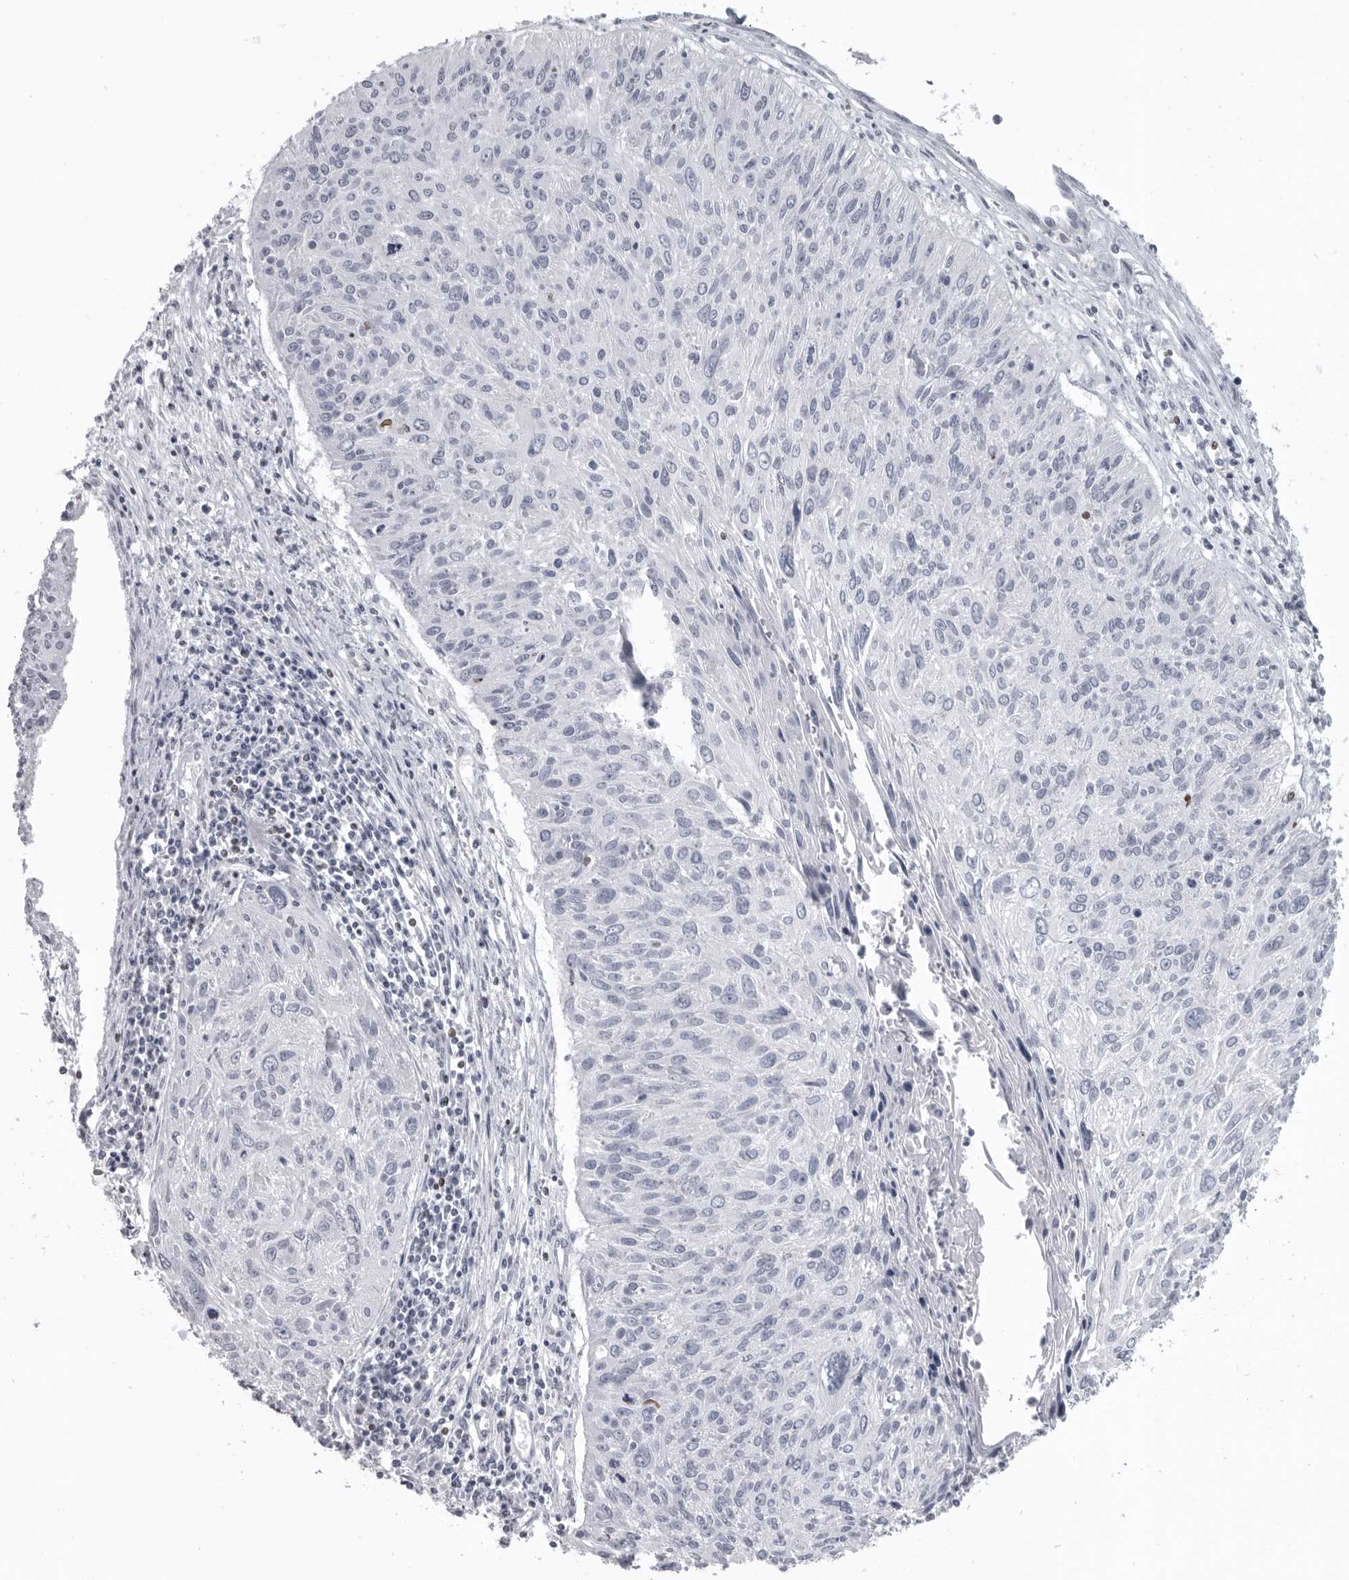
{"staining": {"intensity": "negative", "quantity": "none", "location": "none"}, "tissue": "cervical cancer", "cell_type": "Tumor cells", "image_type": "cancer", "snomed": [{"axis": "morphology", "description": "Squamous cell carcinoma, NOS"}, {"axis": "topography", "description": "Cervix"}], "caption": "Image shows no significant protein positivity in tumor cells of squamous cell carcinoma (cervical).", "gene": "SATB2", "patient": {"sex": "female", "age": 51}}